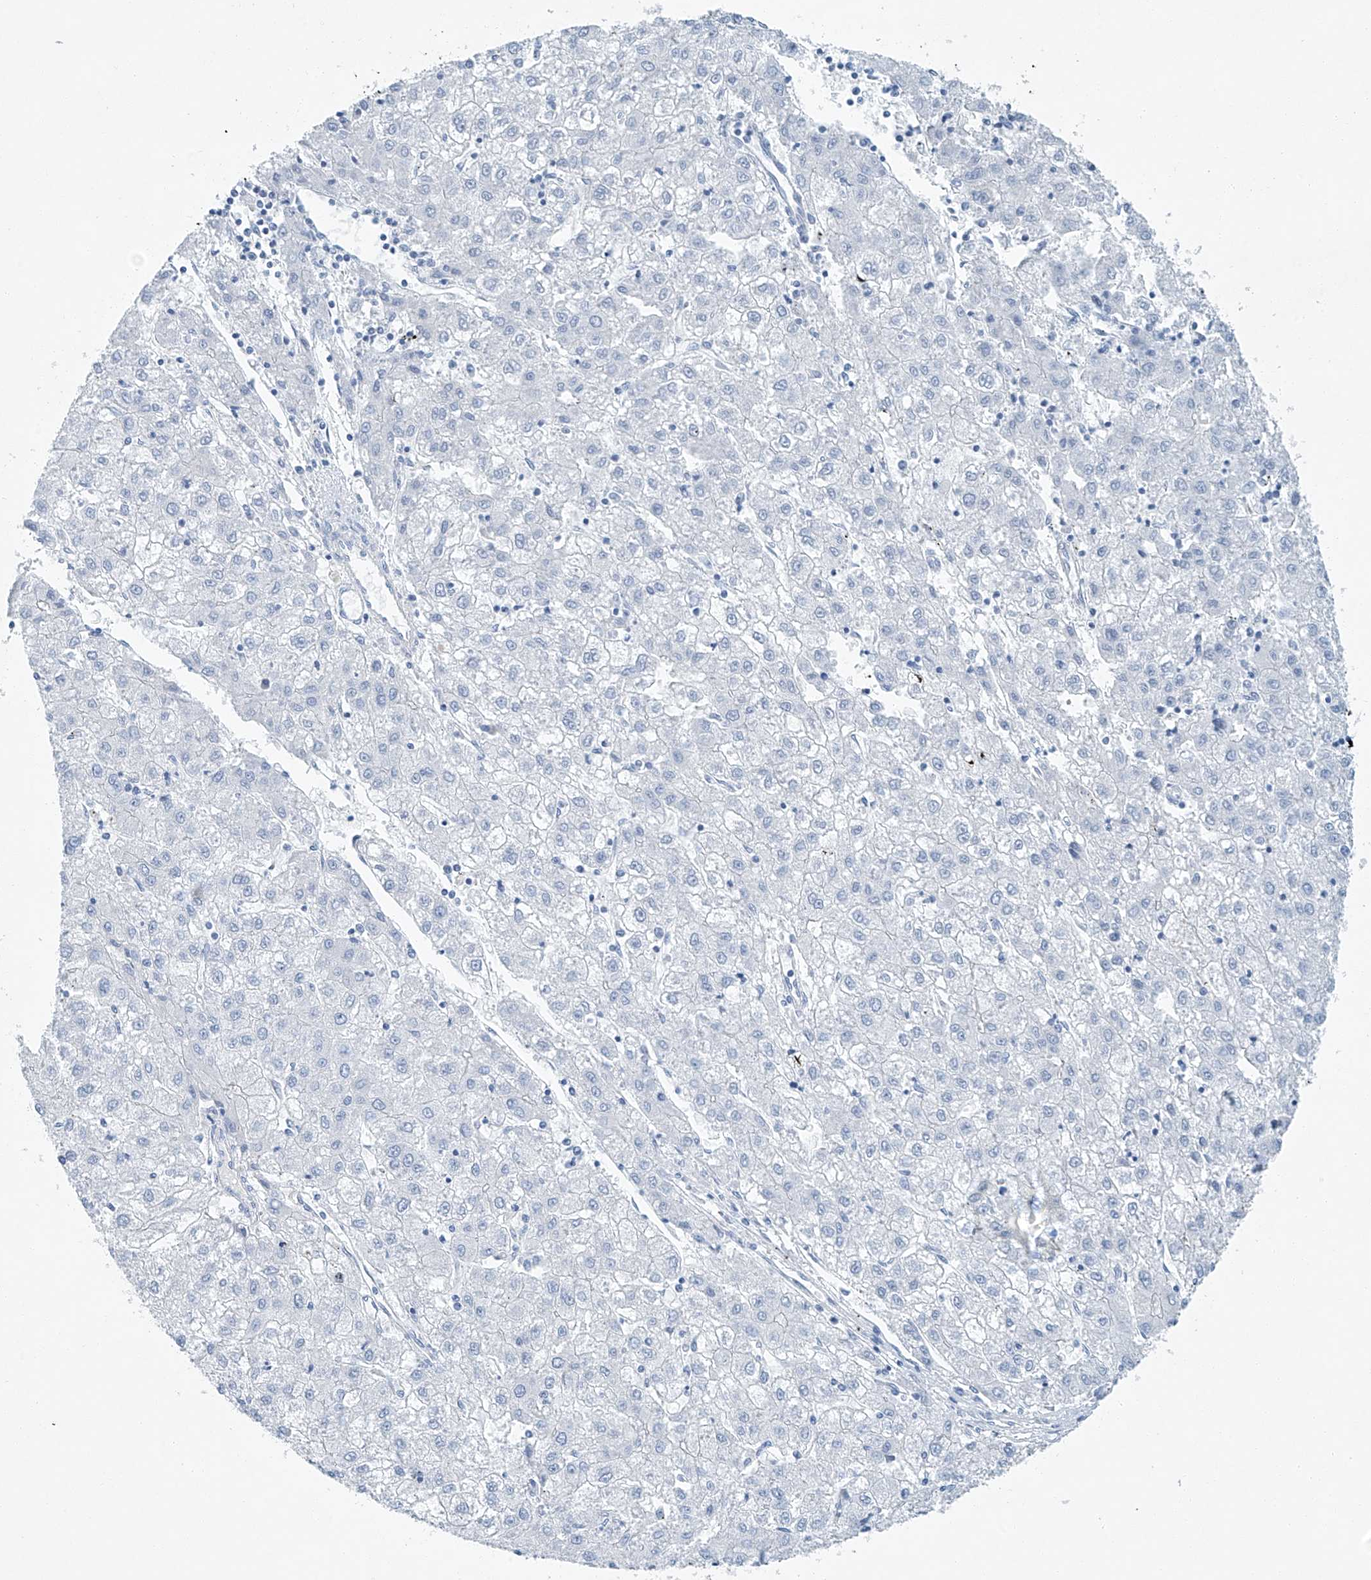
{"staining": {"intensity": "negative", "quantity": "none", "location": "none"}, "tissue": "liver cancer", "cell_type": "Tumor cells", "image_type": "cancer", "snomed": [{"axis": "morphology", "description": "Carcinoma, Hepatocellular, NOS"}, {"axis": "topography", "description": "Liver"}], "caption": "Tumor cells are negative for protein expression in human liver cancer.", "gene": "C1orf87", "patient": {"sex": "male", "age": 72}}